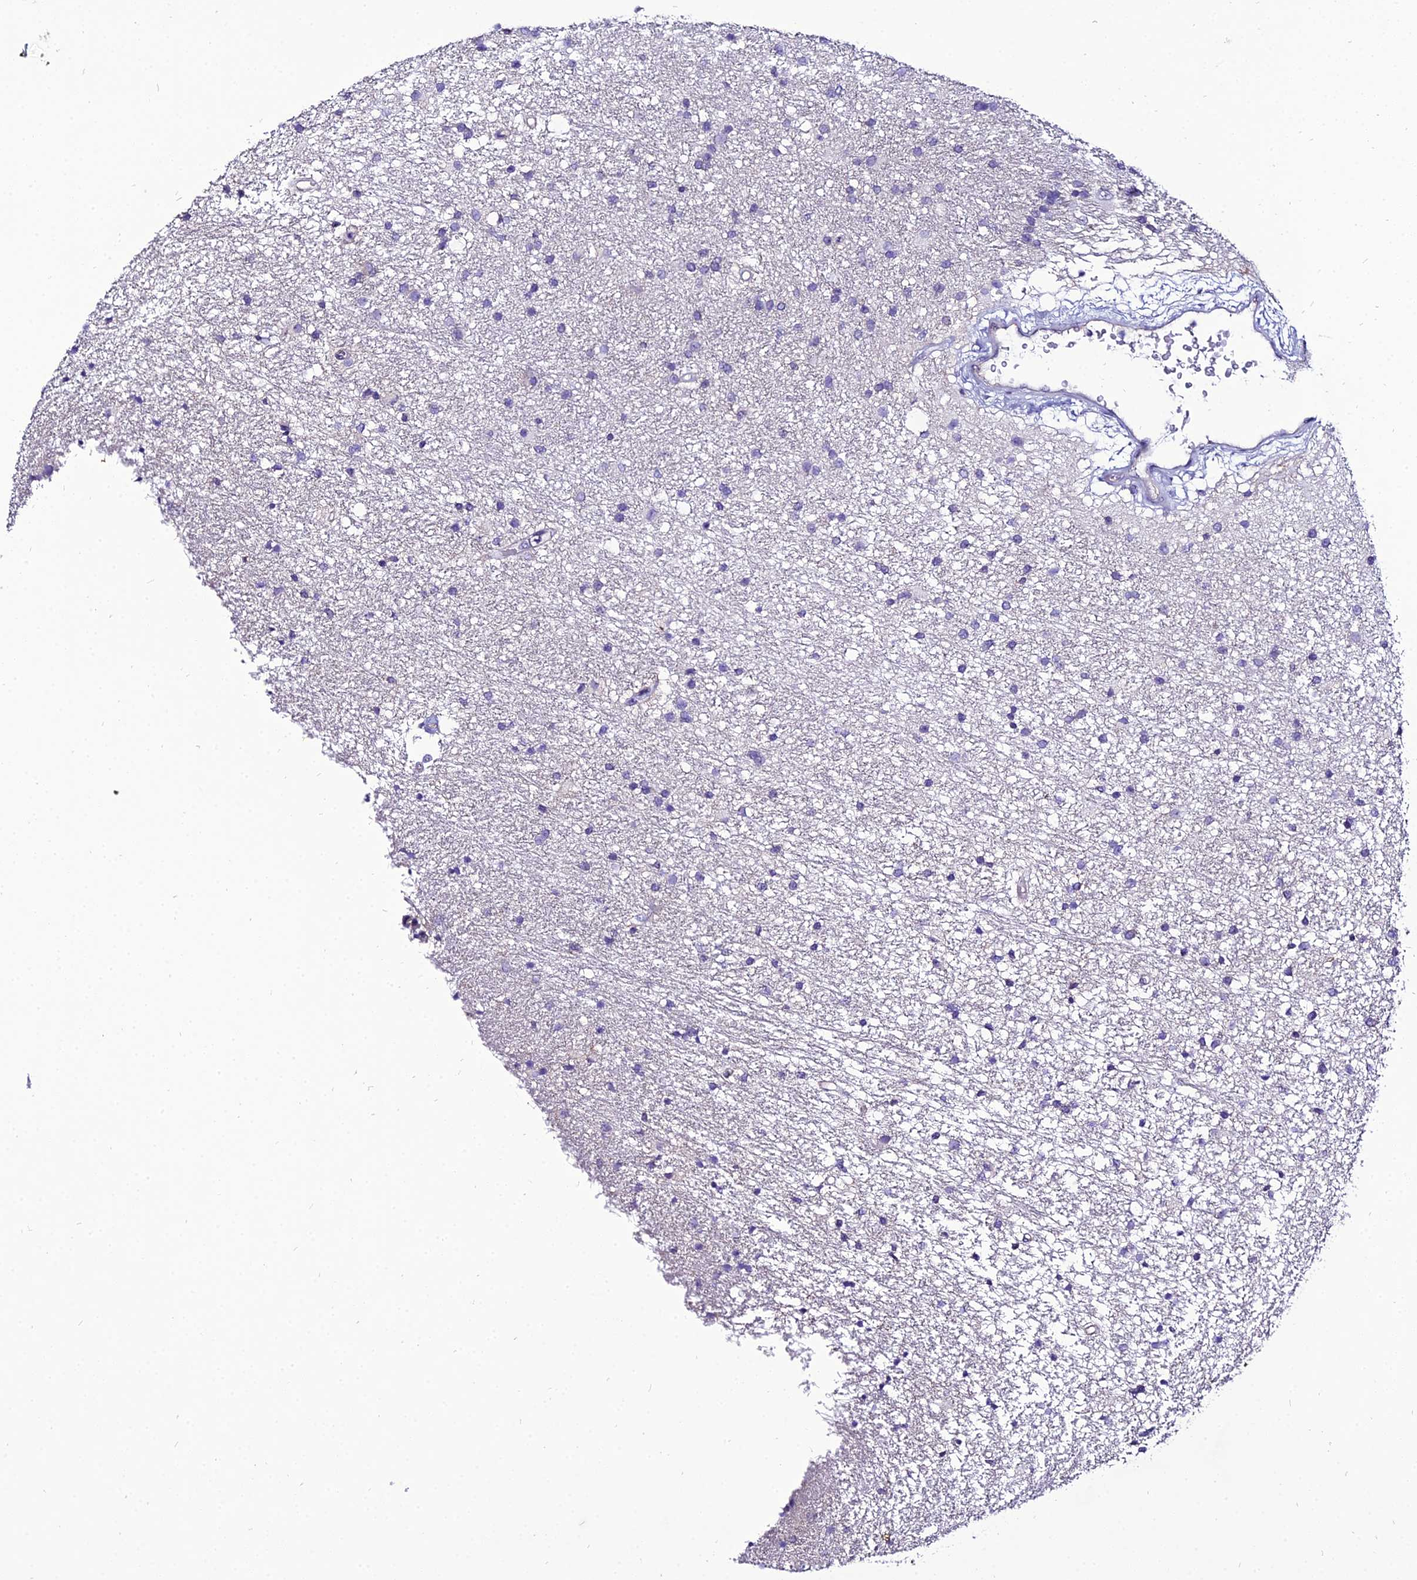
{"staining": {"intensity": "negative", "quantity": "none", "location": "none"}, "tissue": "glioma", "cell_type": "Tumor cells", "image_type": "cancer", "snomed": [{"axis": "morphology", "description": "Glioma, malignant, High grade"}, {"axis": "topography", "description": "Brain"}], "caption": "Tumor cells are negative for protein expression in human glioma.", "gene": "SHQ1", "patient": {"sex": "male", "age": 77}}